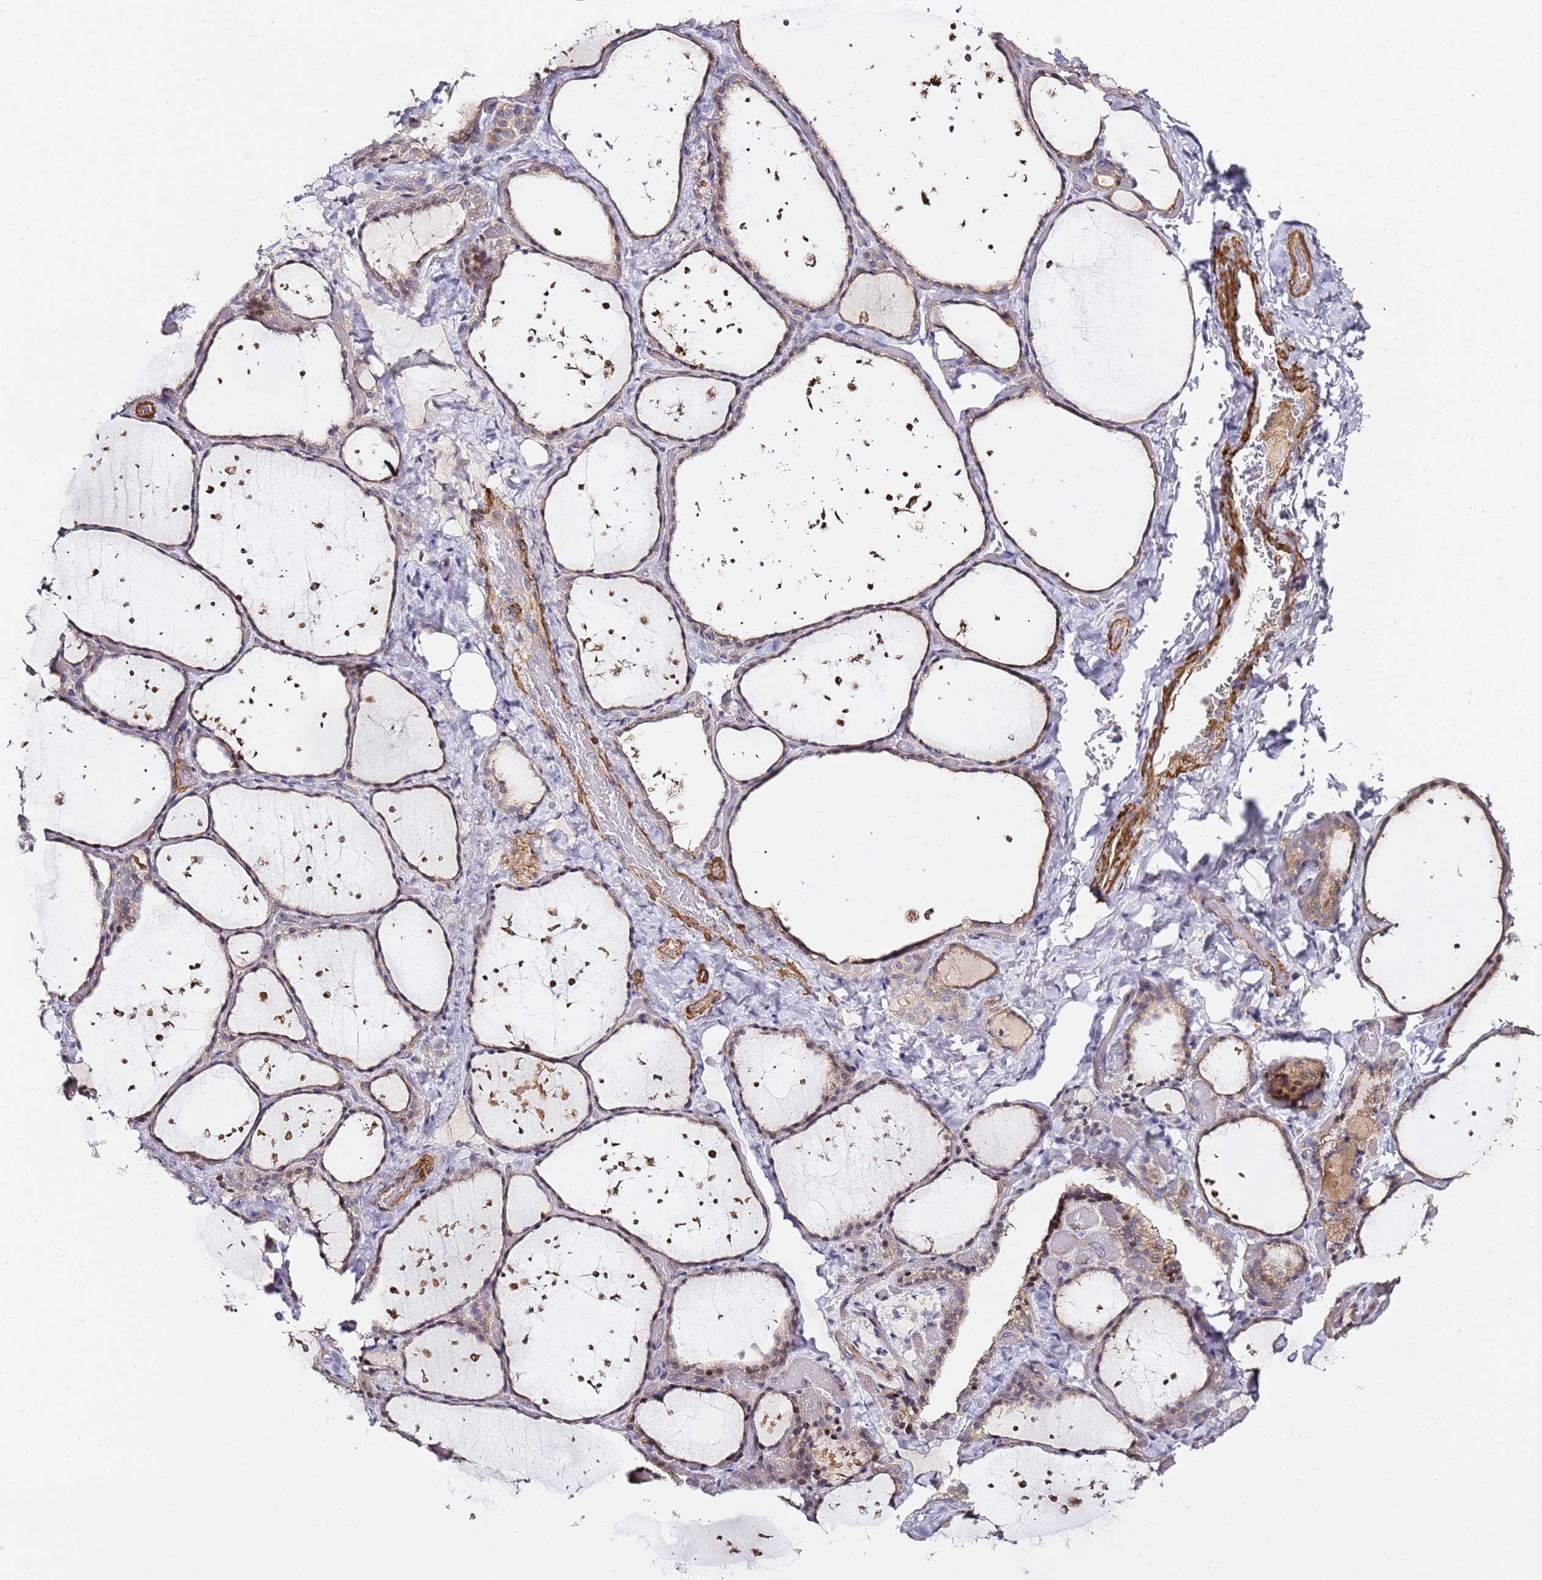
{"staining": {"intensity": "weak", "quantity": "25%-75%", "location": "cytoplasmic/membranous,nuclear"}, "tissue": "thyroid gland", "cell_type": "Glandular cells", "image_type": "normal", "snomed": [{"axis": "morphology", "description": "Normal tissue, NOS"}, {"axis": "topography", "description": "Thyroid gland"}], "caption": "IHC (DAB) staining of benign thyroid gland demonstrates weak cytoplasmic/membranous,nuclear protein positivity in approximately 25%-75% of glandular cells. Nuclei are stained in blue.", "gene": "EPS8L1", "patient": {"sex": "female", "age": 44}}